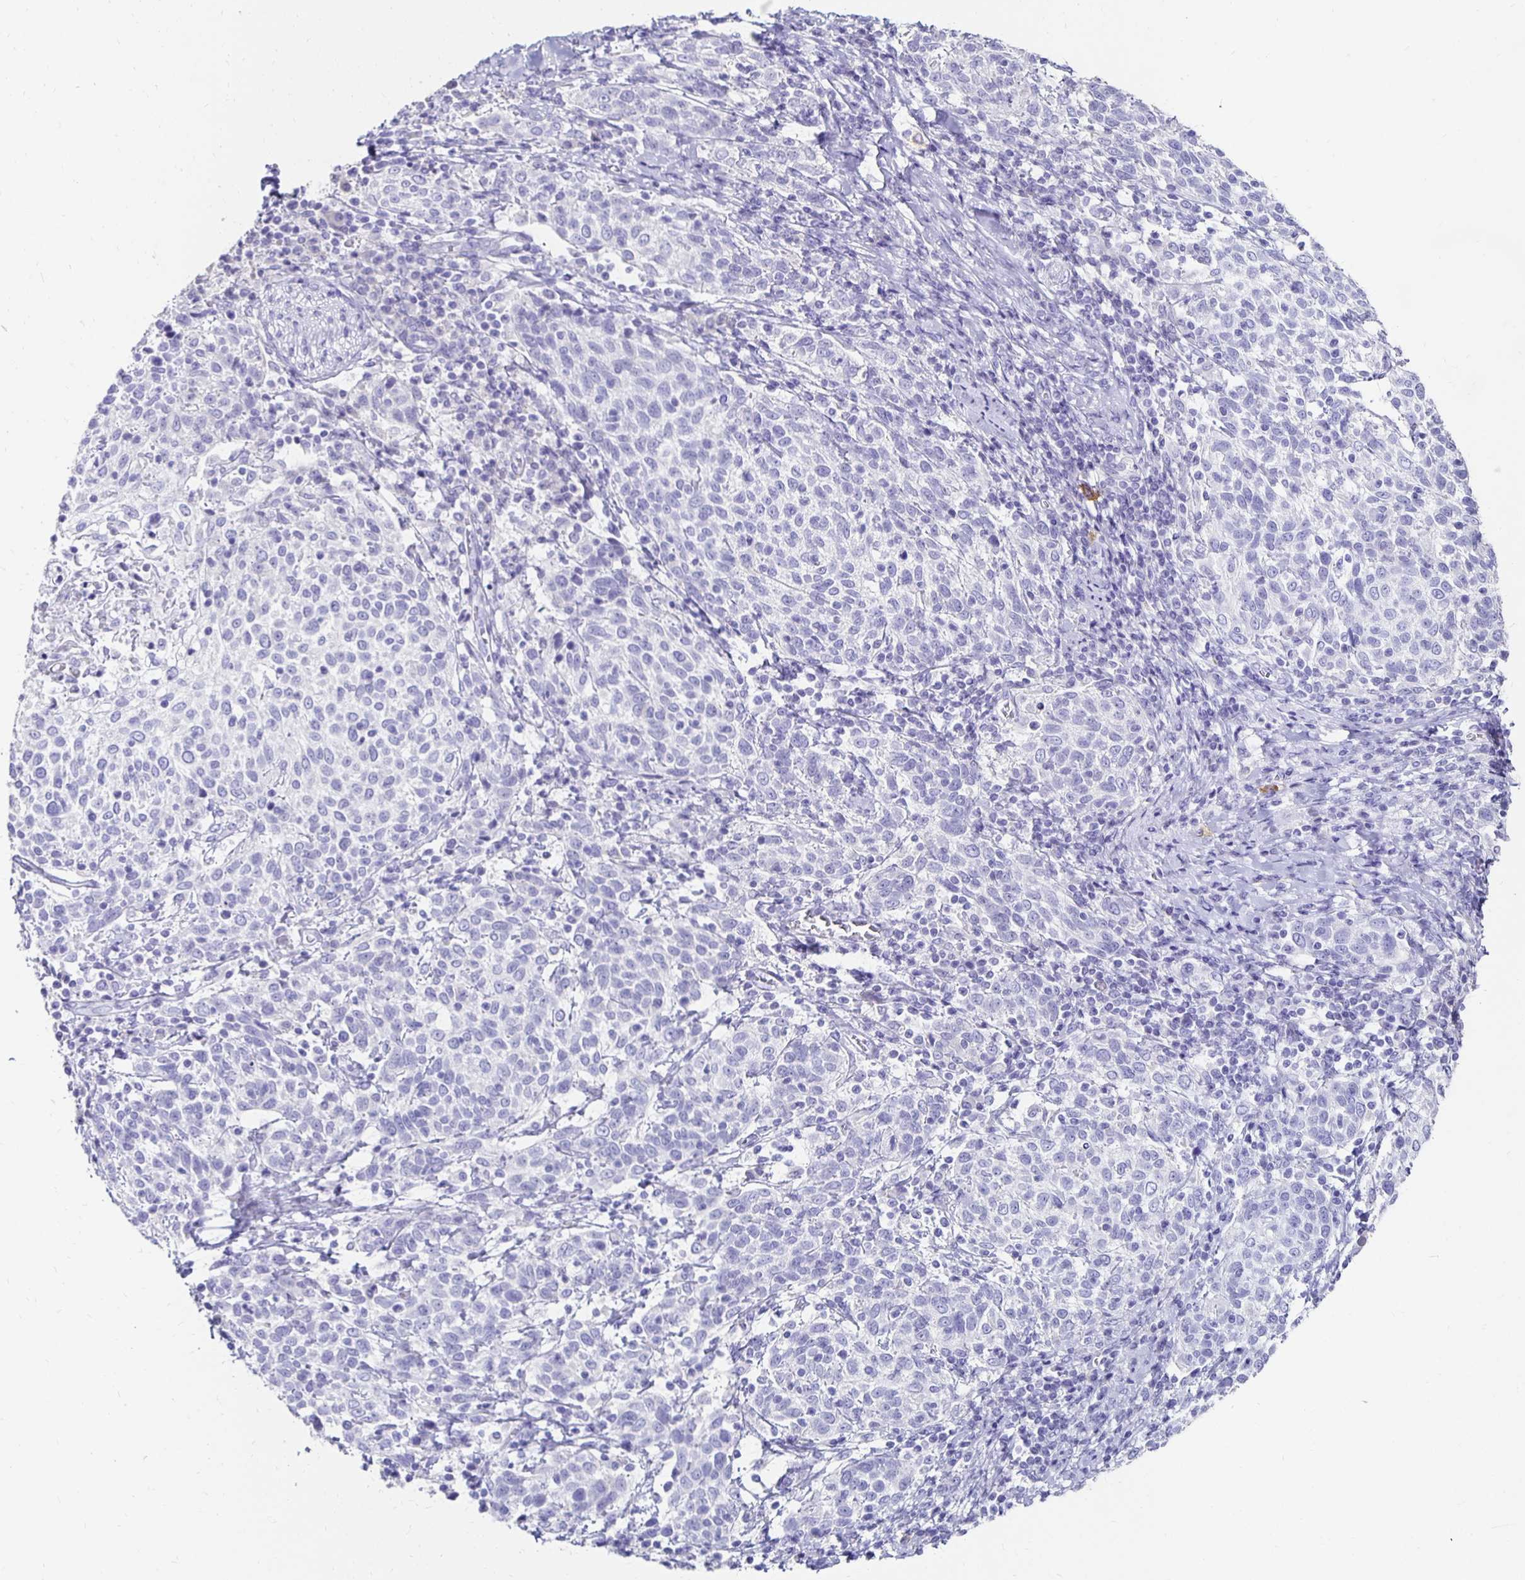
{"staining": {"intensity": "negative", "quantity": "none", "location": "none"}, "tissue": "cervical cancer", "cell_type": "Tumor cells", "image_type": "cancer", "snomed": [{"axis": "morphology", "description": "Squamous cell carcinoma, NOS"}, {"axis": "topography", "description": "Cervix"}], "caption": "This histopathology image is of squamous cell carcinoma (cervical) stained with immunohistochemistry to label a protein in brown with the nuclei are counter-stained blue. There is no expression in tumor cells.", "gene": "DYNLT4", "patient": {"sex": "female", "age": 61}}